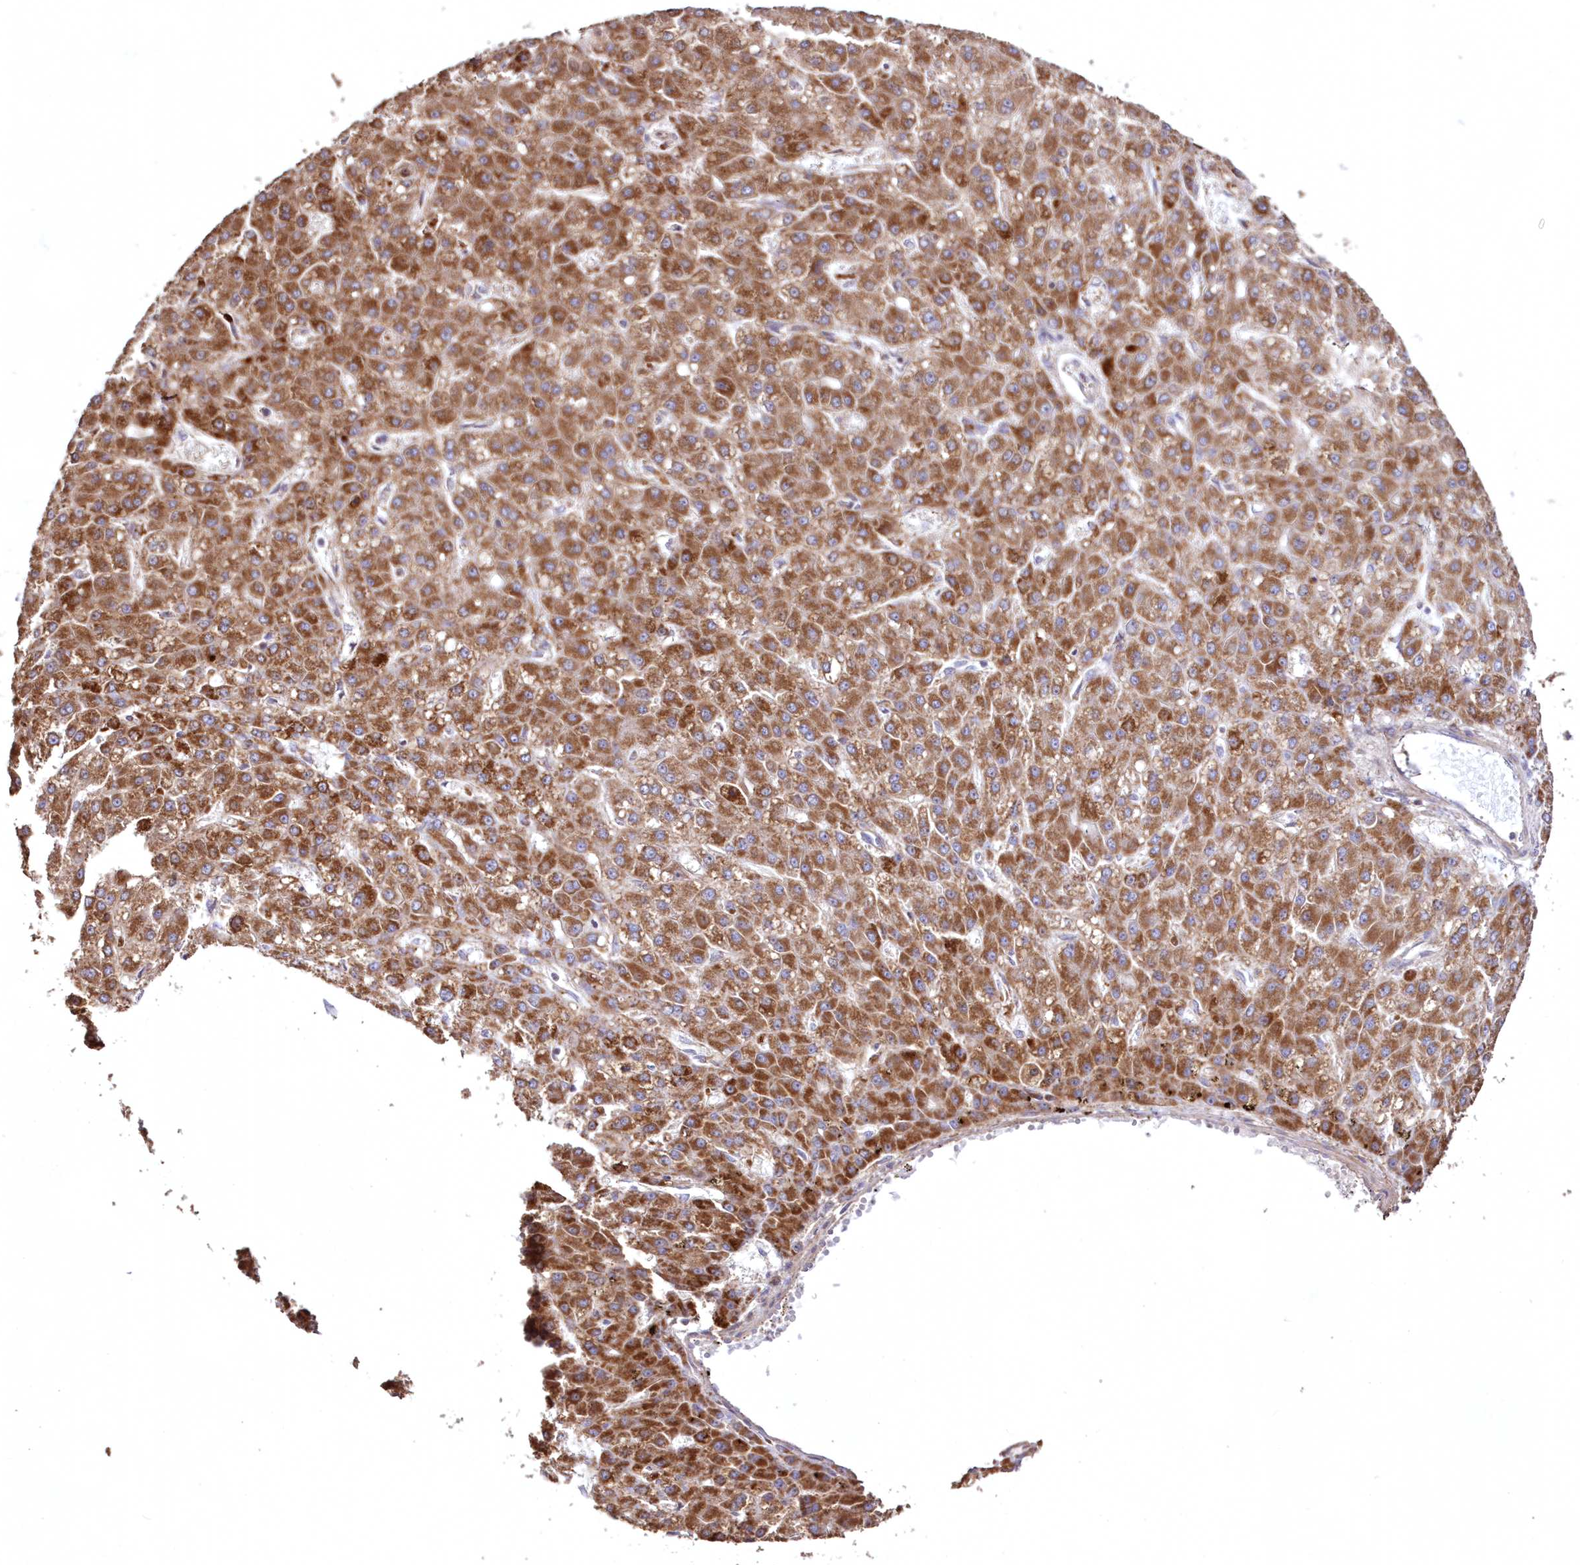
{"staining": {"intensity": "moderate", "quantity": ">75%", "location": "cytoplasmic/membranous"}, "tissue": "liver cancer", "cell_type": "Tumor cells", "image_type": "cancer", "snomed": [{"axis": "morphology", "description": "Carcinoma, Hepatocellular, NOS"}, {"axis": "topography", "description": "Liver"}], "caption": "Human liver hepatocellular carcinoma stained for a protein (brown) demonstrates moderate cytoplasmic/membranous positive expression in about >75% of tumor cells.", "gene": "HADHB", "patient": {"sex": "male", "age": 67}}